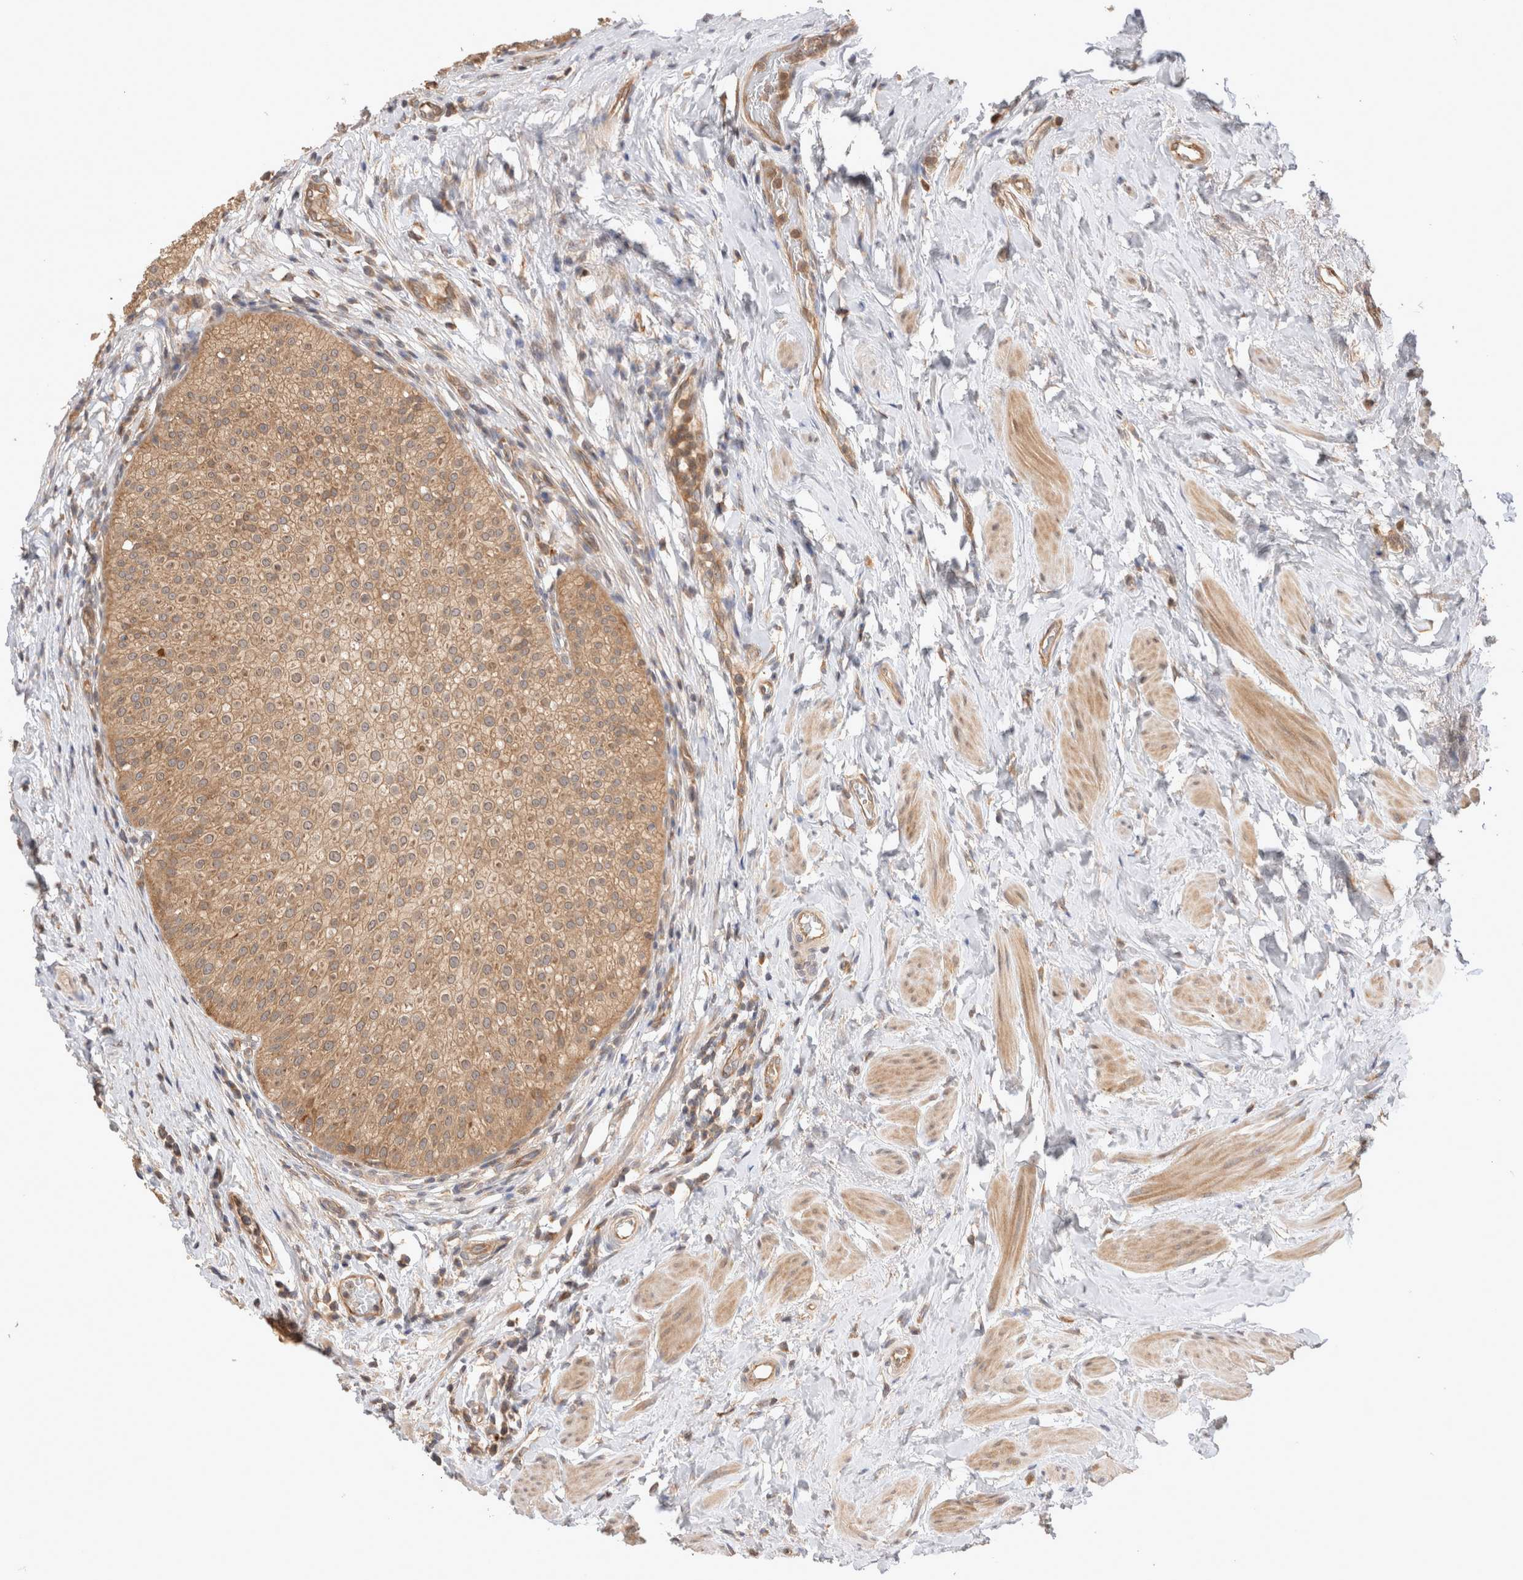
{"staining": {"intensity": "moderate", "quantity": ">75%", "location": "cytoplasmic/membranous"}, "tissue": "urothelial cancer", "cell_type": "Tumor cells", "image_type": "cancer", "snomed": [{"axis": "morphology", "description": "Normal tissue, NOS"}, {"axis": "morphology", "description": "Urothelial carcinoma, Low grade"}, {"axis": "topography", "description": "Smooth muscle"}, {"axis": "topography", "description": "Urinary bladder"}], "caption": "Protein staining reveals moderate cytoplasmic/membranous staining in approximately >75% of tumor cells in low-grade urothelial carcinoma.", "gene": "VPS28", "patient": {"sex": "male", "age": 60}}